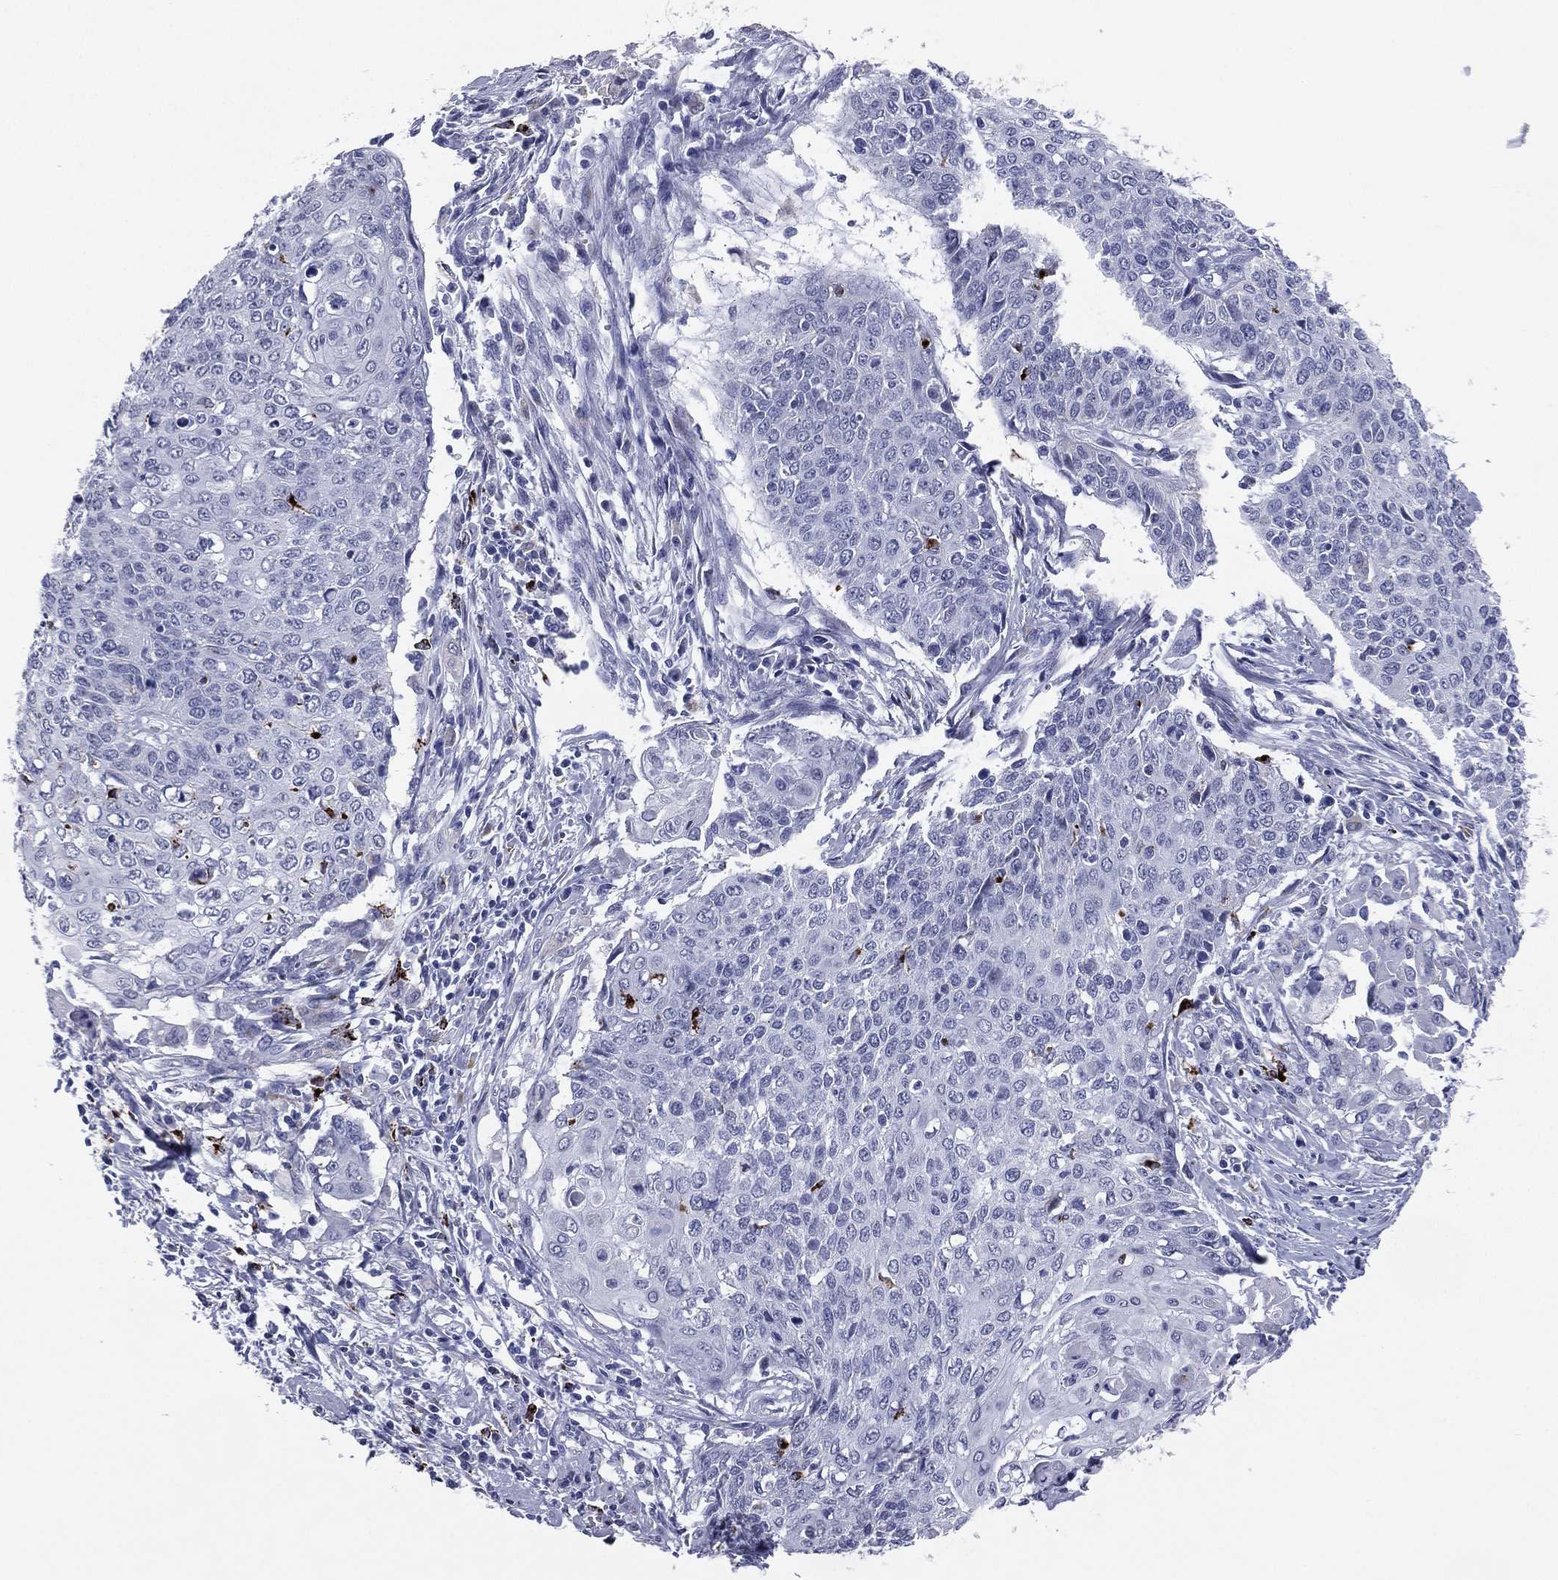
{"staining": {"intensity": "negative", "quantity": "none", "location": "none"}, "tissue": "cervical cancer", "cell_type": "Tumor cells", "image_type": "cancer", "snomed": [{"axis": "morphology", "description": "Squamous cell carcinoma, NOS"}, {"axis": "topography", "description": "Cervix"}], "caption": "High magnification brightfield microscopy of cervical squamous cell carcinoma stained with DAB (3,3'-diaminobenzidine) (brown) and counterstained with hematoxylin (blue): tumor cells show no significant positivity.", "gene": "HLA-DOA", "patient": {"sex": "female", "age": 39}}